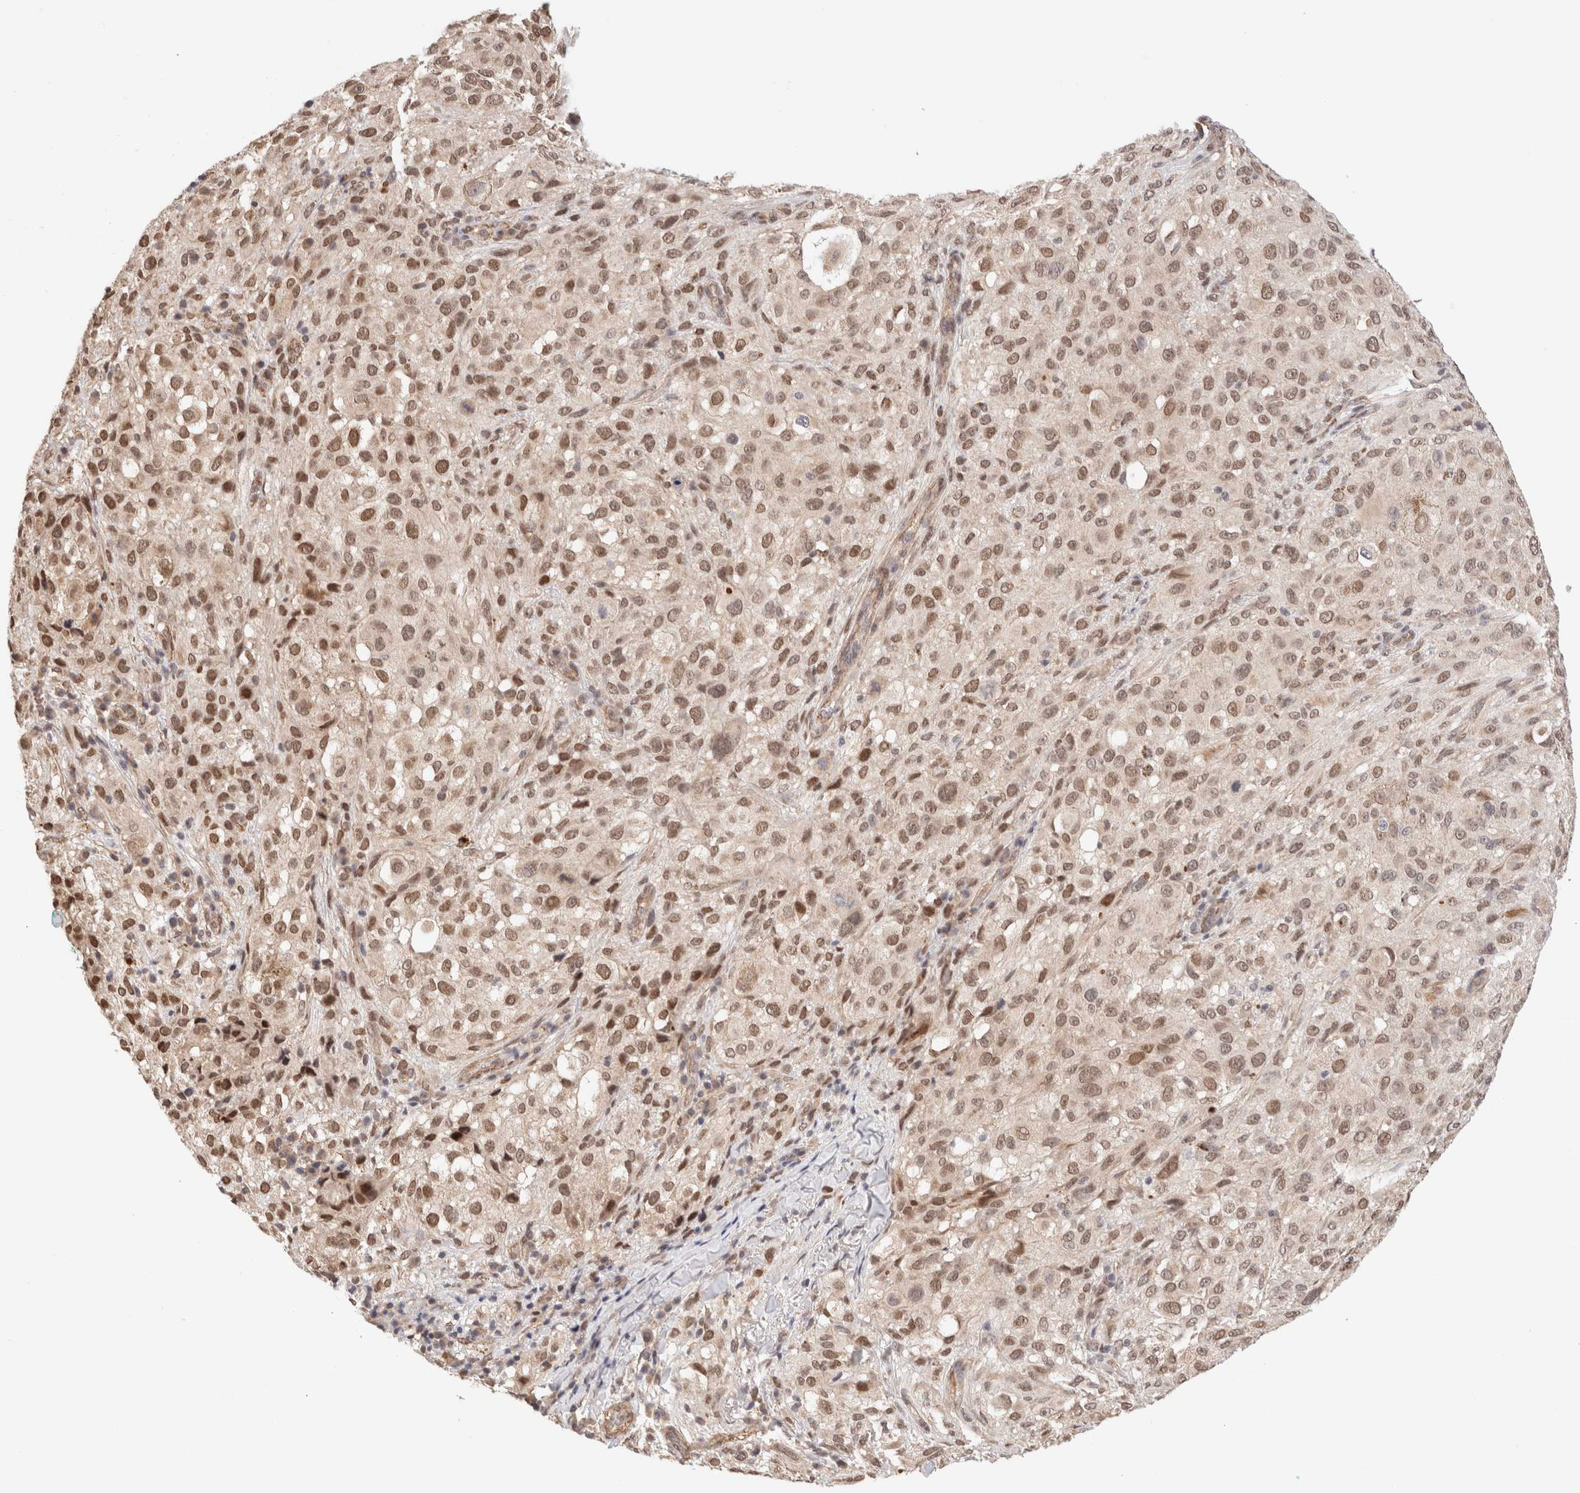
{"staining": {"intensity": "moderate", "quantity": ">75%", "location": "cytoplasmic/membranous,nuclear"}, "tissue": "melanoma", "cell_type": "Tumor cells", "image_type": "cancer", "snomed": [{"axis": "morphology", "description": "Necrosis, NOS"}, {"axis": "morphology", "description": "Malignant melanoma, NOS"}, {"axis": "topography", "description": "Skin"}], "caption": "Protein staining of melanoma tissue demonstrates moderate cytoplasmic/membranous and nuclear expression in about >75% of tumor cells.", "gene": "BRPF3", "patient": {"sex": "female", "age": 87}}